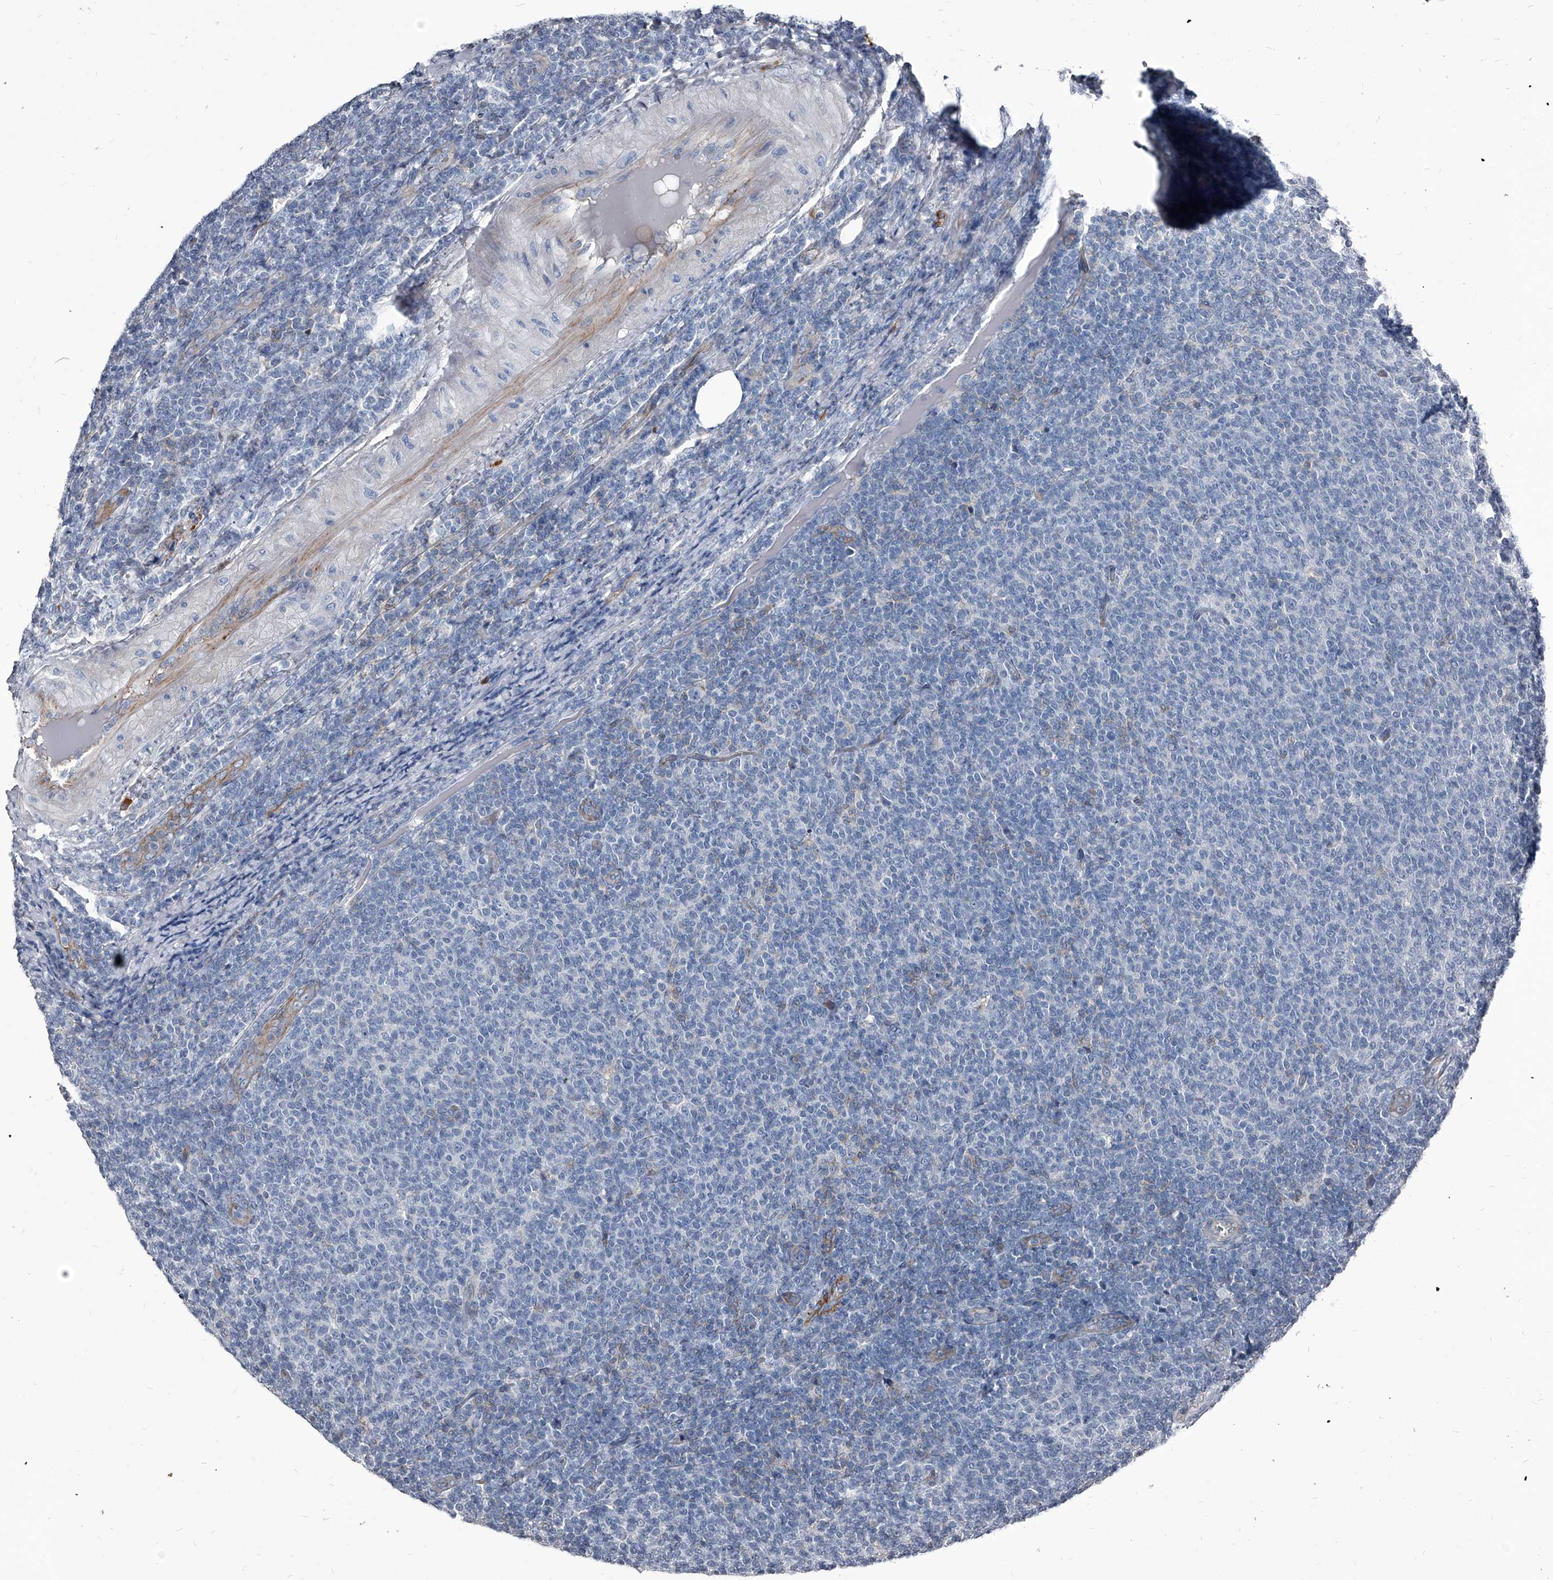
{"staining": {"intensity": "negative", "quantity": "none", "location": "none"}, "tissue": "lymphoma", "cell_type": "Tumor cells", "image_type": "cancer", "snomed": [{"axis": "morphology", "description": "Malignant lymphoma, non-Hodgkin's type, Low grade"}, {"axis": "topography", "description": "Lymph node"}], "caption": "A micrograph of low-grade malignant lymphoma, non-Hodgkin's type stained for a protein displays no brown staining in tumor cells. The staining is performed using DAB (3,3'-diaminobenzidine) brown chromogen with nuclei counter-stained in using hematoxylin.", "gene": "PGLYRP3", "patient": {"sex": "male", "age": 66}}